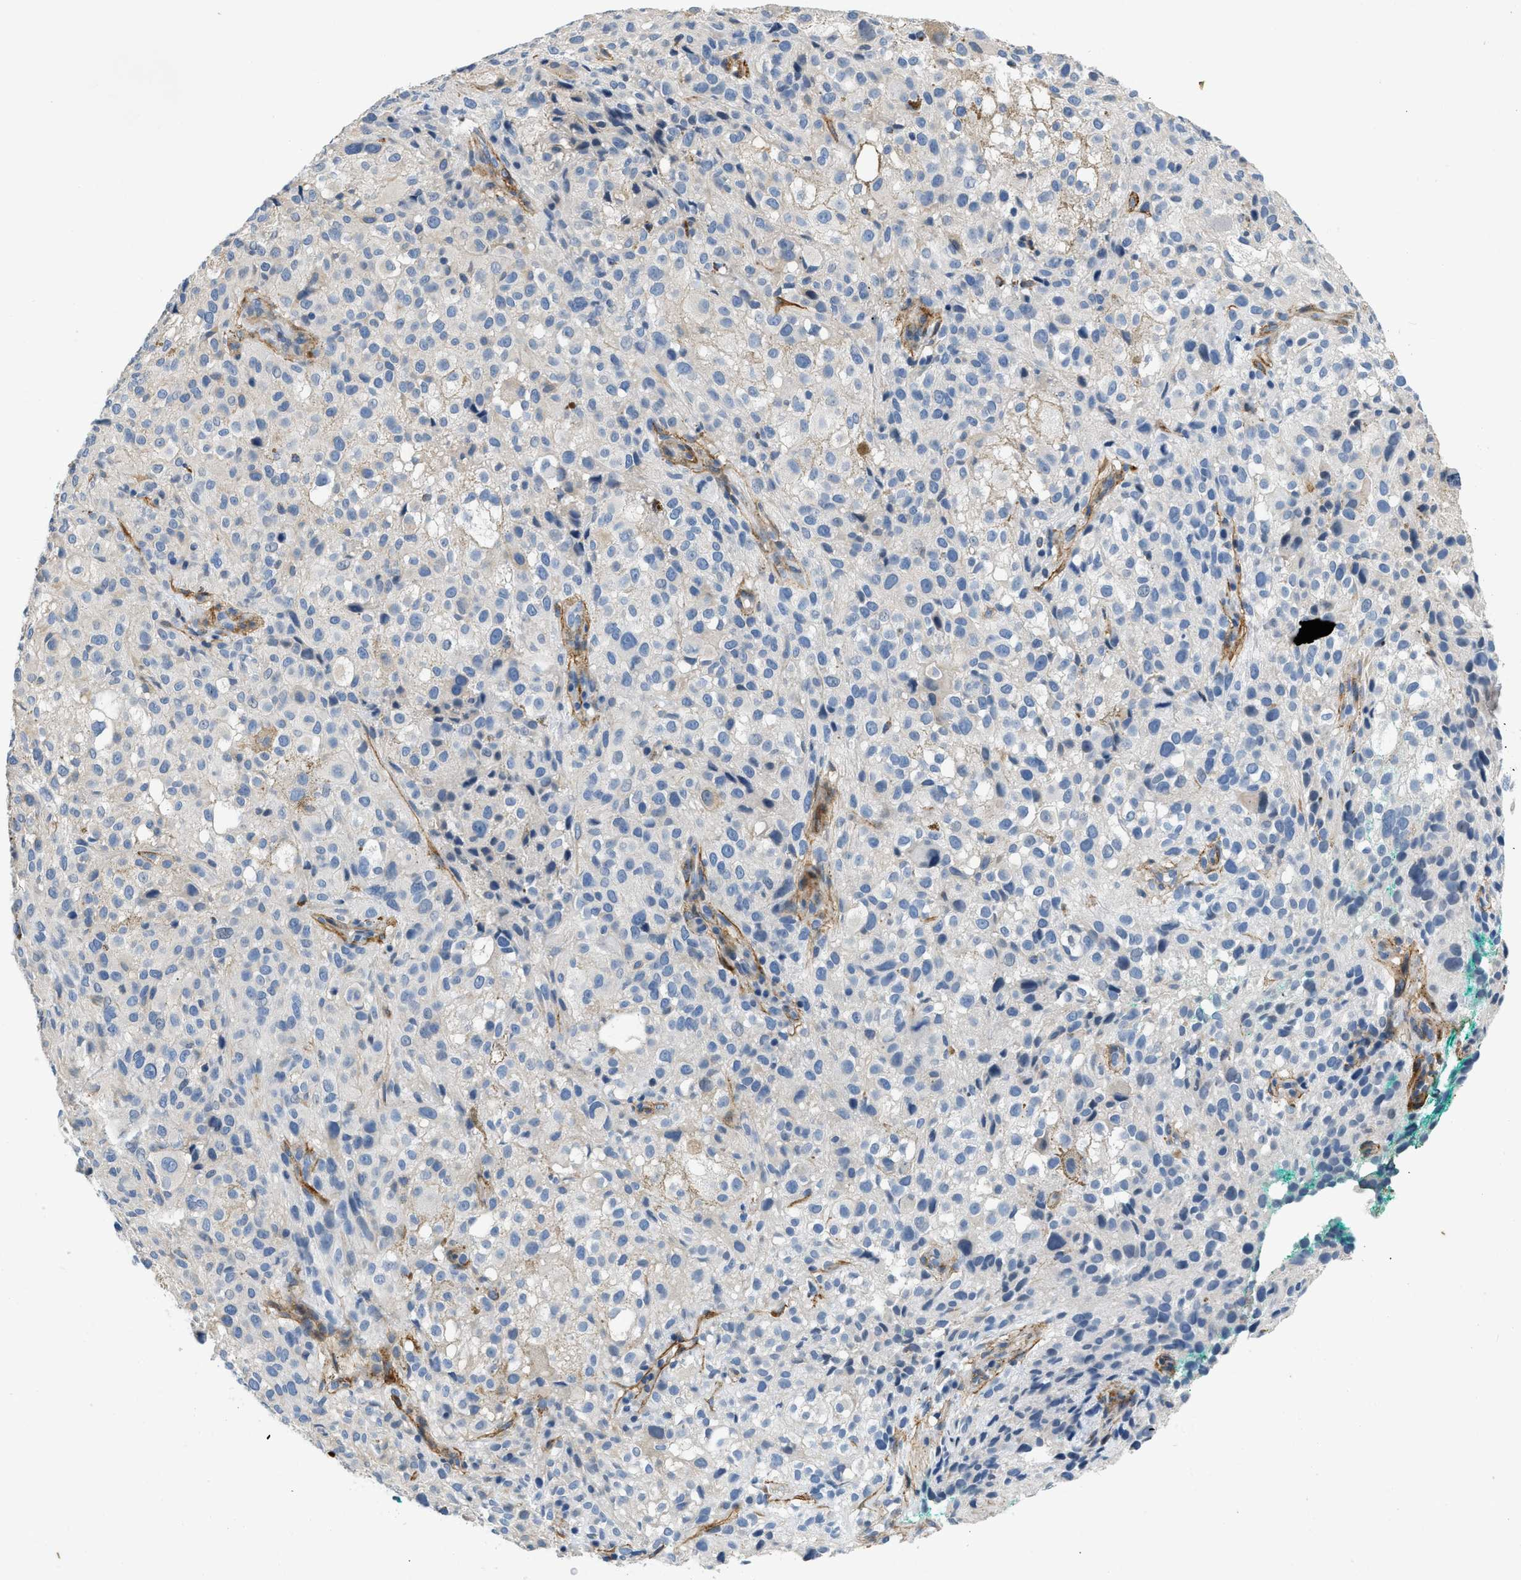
{"staining": {"intensity": "negative", "quantity": "none", "location": "none"}, "tissue": "melanoma", "cell_type": "Tumor cells", "image_type": "cancer", "snomed": [{"axis": "morphology", "description": "Necrosis, NOS"}, {"axis": "morphology", "description": "Malignant melanoma, NOS"}, {"axis": "topography", "description": "Skin"}], "caption": "A high-resolution histopathology image shows immunohistochemistry staining of malignant melanoma, which displays no significant positivity in tumor cells.", "gene": "PDGFRA", "patient": {"sex": "female", "age": 87}}